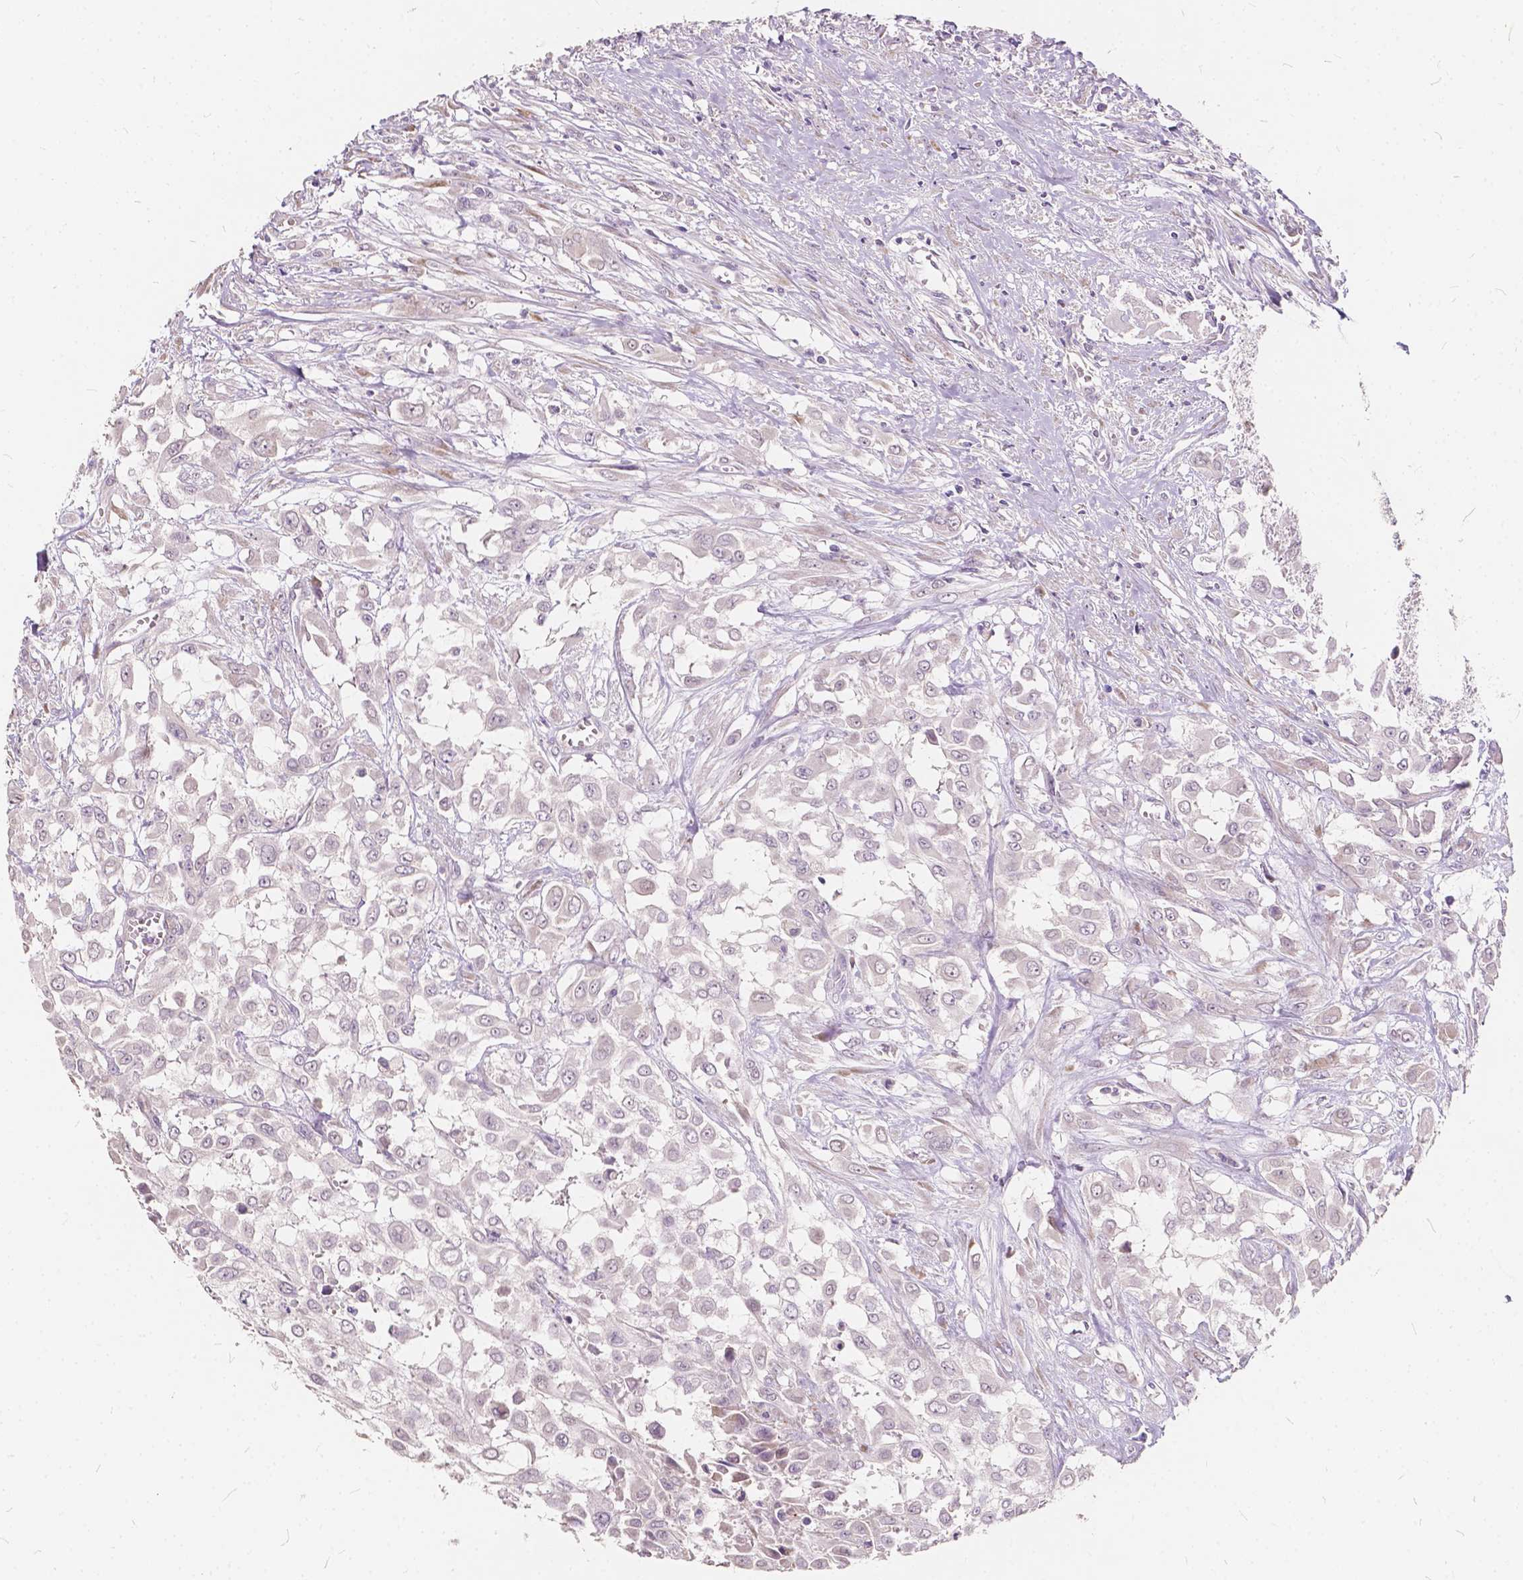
{"staining": {"intensity": "negative", "quantity": "none", "location": "none"}, "tissue": "urothelial cancer", "cell_type": "Tumor cells", "image_type": "cancer", "snomed": [{"axis": "morphology", "description": "Urothelial carcinoma, High grade"}, {"axis": "topography", "description": "Urinary bladder"}], "caption": "High-grade urothelial carcinoma was stained to show a protein in brown. There is no significant expression in tumor cells.", "gene": "SLC7A8", "patient": {"sex": "male", "age": 57}}